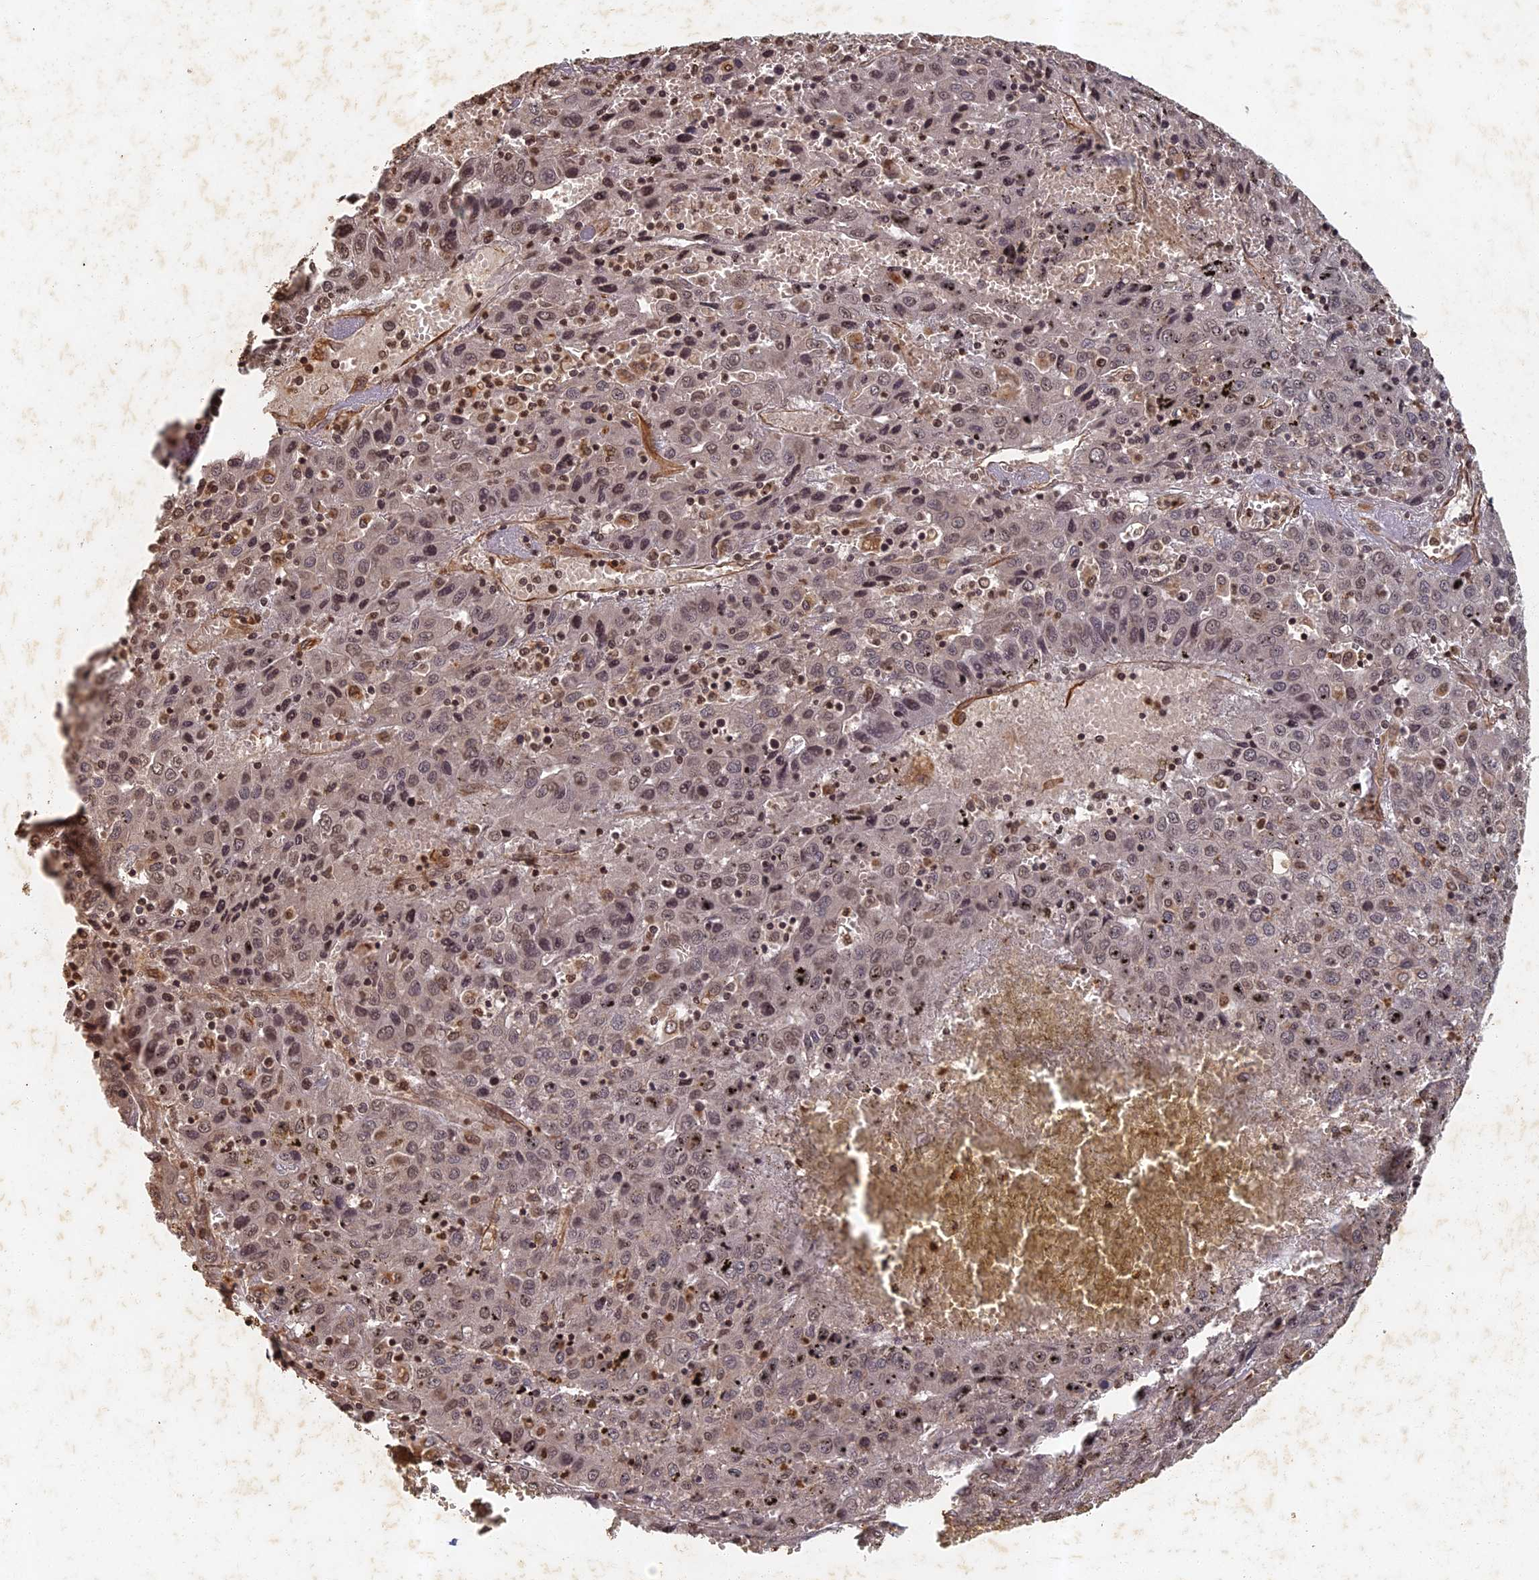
{"staining": {"intensity": "moderate", "quantity": ">75%", "location": "nuclear"}, "tissue": "liver cancer", "cell_type": "Tumor cells", "image_type": "cancer", "snomed": [{"axis": "morphology", "description": "Carcinoma, Hepatocellular, NOS"}, {"axis": "topography", "description": "Liver"}], "caption": "An IHC photomicrograph of tumor tissue is shown. Protein staining in brown shows moderate nuclear positivity in liver hepatocellular carcinoma within tumor cells. The staining is performed using DAB (3,3'-diaminobenzidine) brown chromogen to label protein expression. The nuclei are counter-stained blue using hematoxylin.", "gene": "ABCB10", "patient": {"sex": "female", "age": 53}}